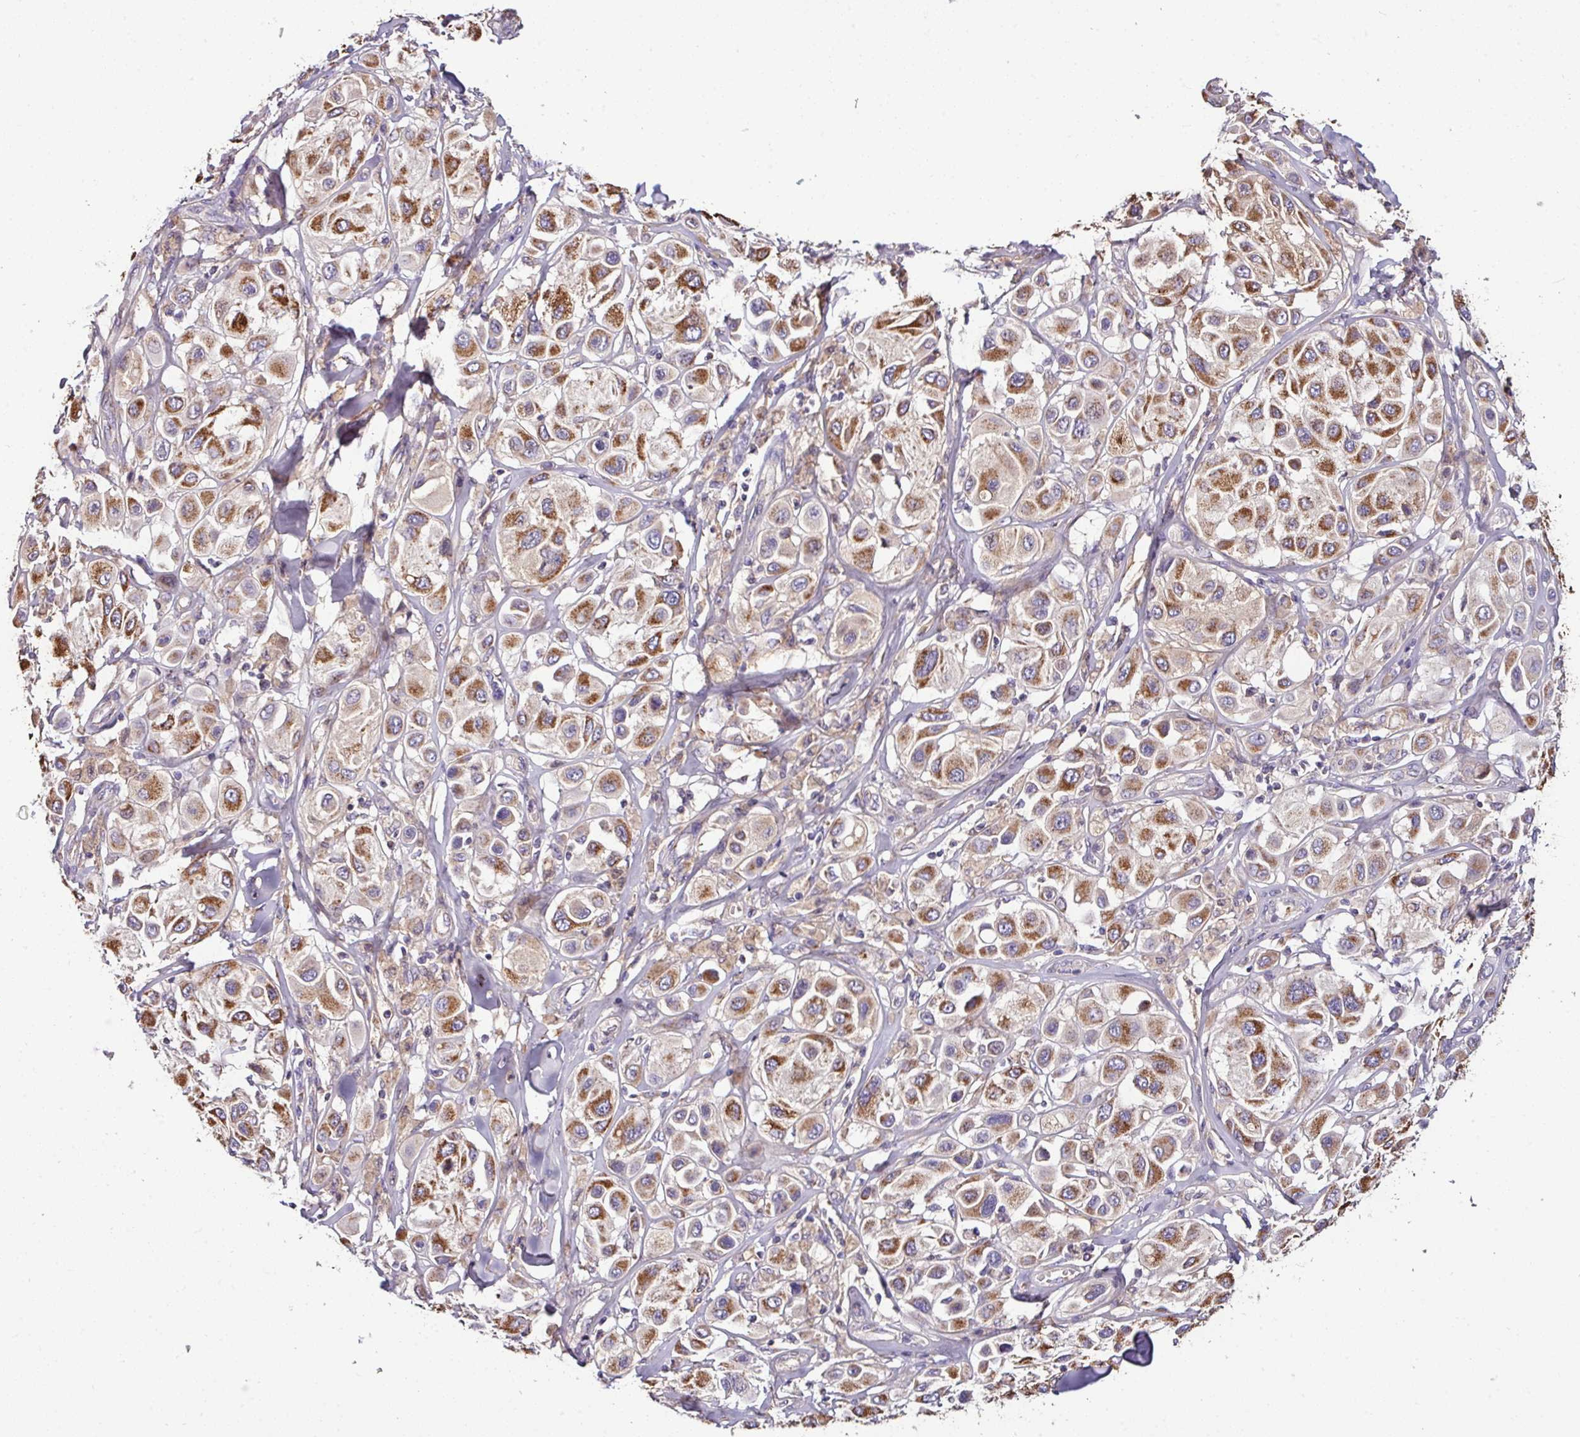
{"staining": {"intensity": "moderate", "quantity": ">75%", "location": "cytoplasmic/membranous"}, "tissue": "melanoma", "cell_type": "Tumor cells", "image_type": "cancer", "snomed": [{"axis": "morphology", "description": "Malignant melanoma, Metastatic site"}, {"axis": "topography", "description": "Skin"}], "caption": "Protein expression analysis of malignant melanoma (metastatic site) shows moderate cytoplasmic/membranous staining in approximately >75% of tumor cells.", "gene": "CPD", "patient": {"sex": "male", "age": 41}}